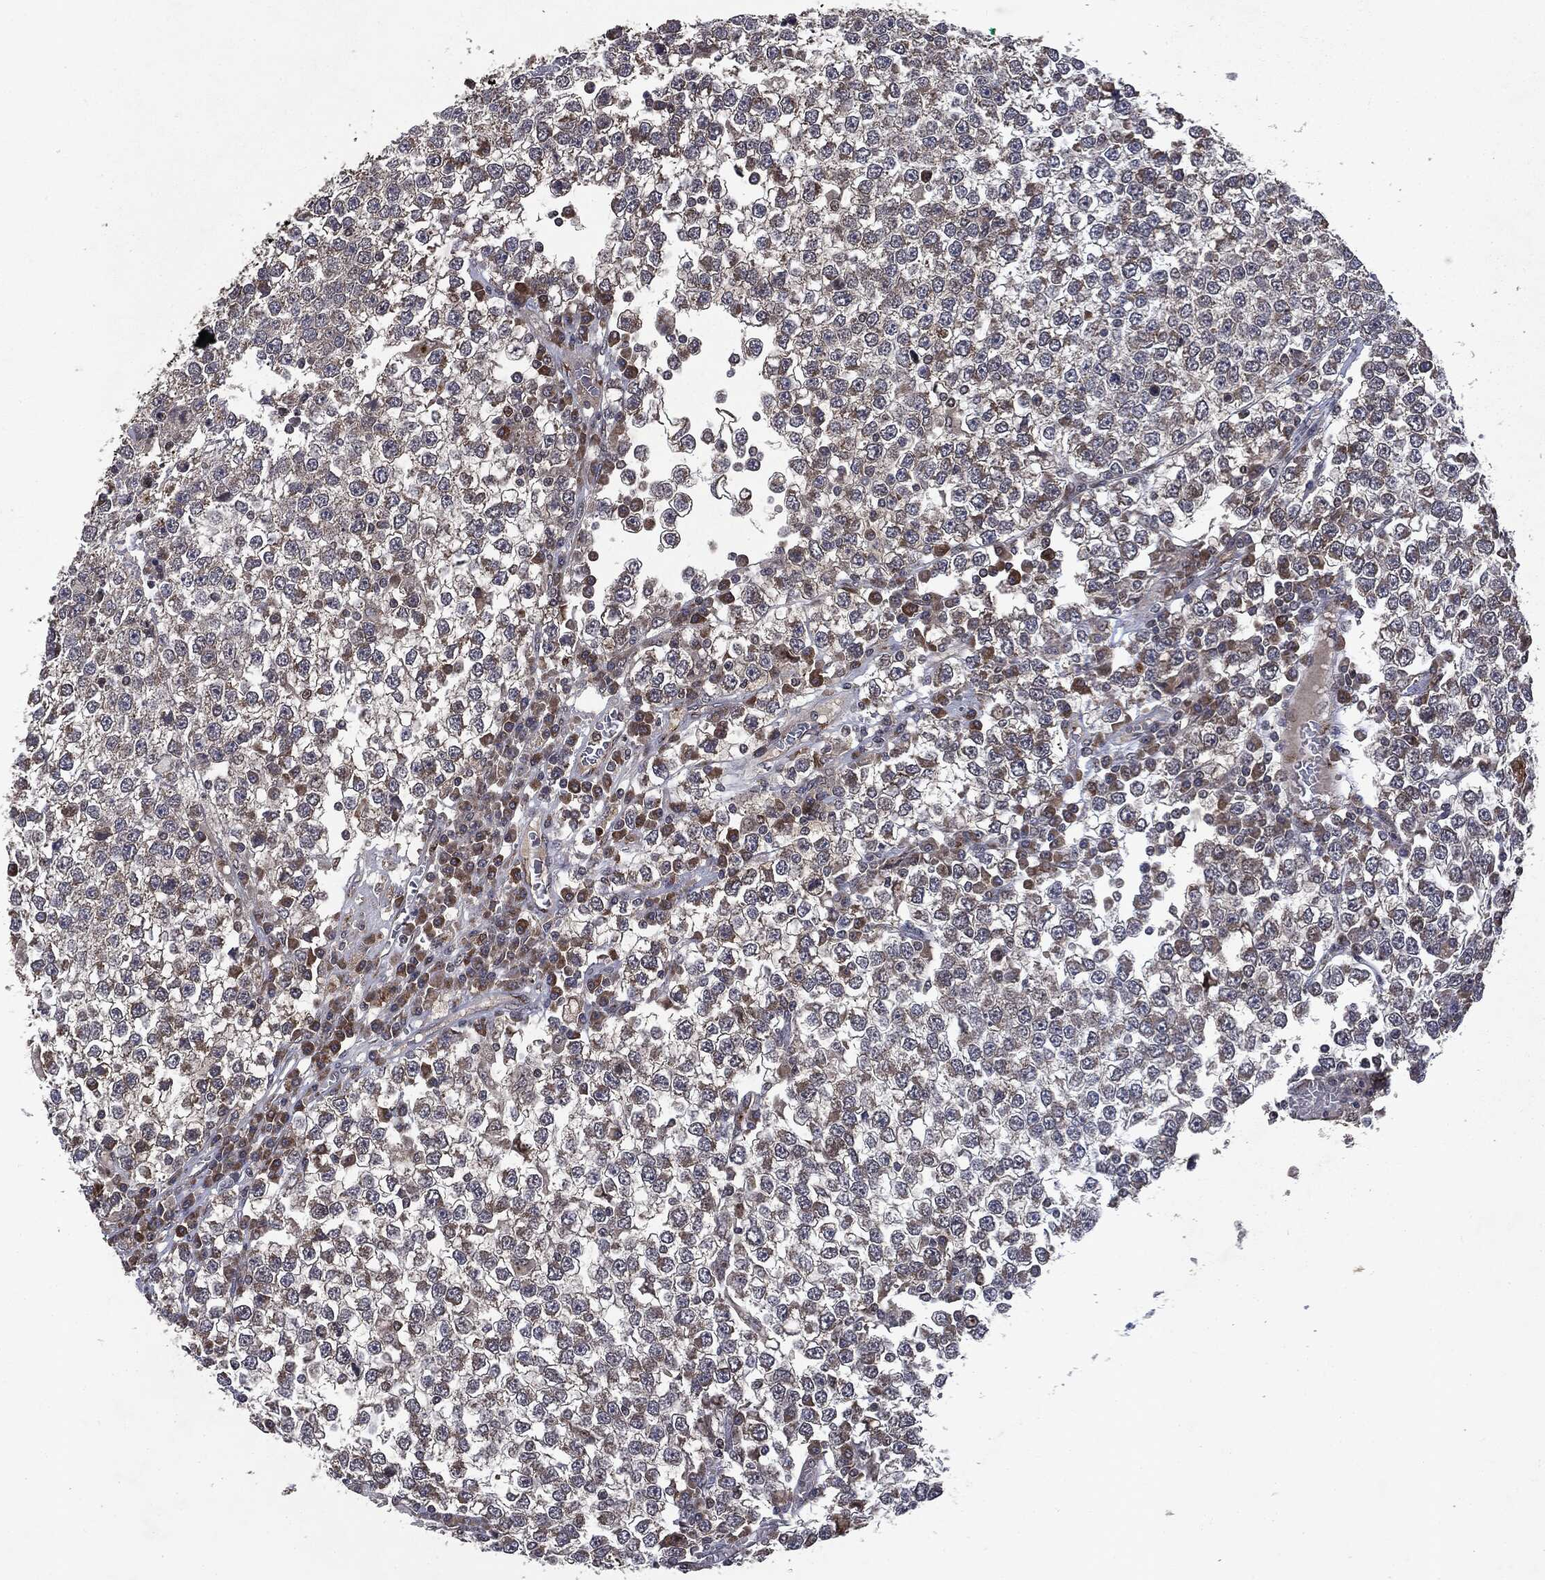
{"staining": {"intensity": "moderate", "quantity": "<25%", "location": "cytoplasmic/membranous"}, "tissue": "testis cancer", "cell_type": "Tumor cells", "image_type": "cancer", "snomed": [{"axis": "morphology", "description": "Seminoma, NOS"}, {"axis": "topography", "description": "Testis"}], "caption": "There is low levels of moderate cytoplasmic/membranous staining in tumor cells of seminoma (testis), as demonstrated by immunohistochemical staining (brown color).", "gene": "PLPPR2", "patient": {"sex": "male", "age": 65}}